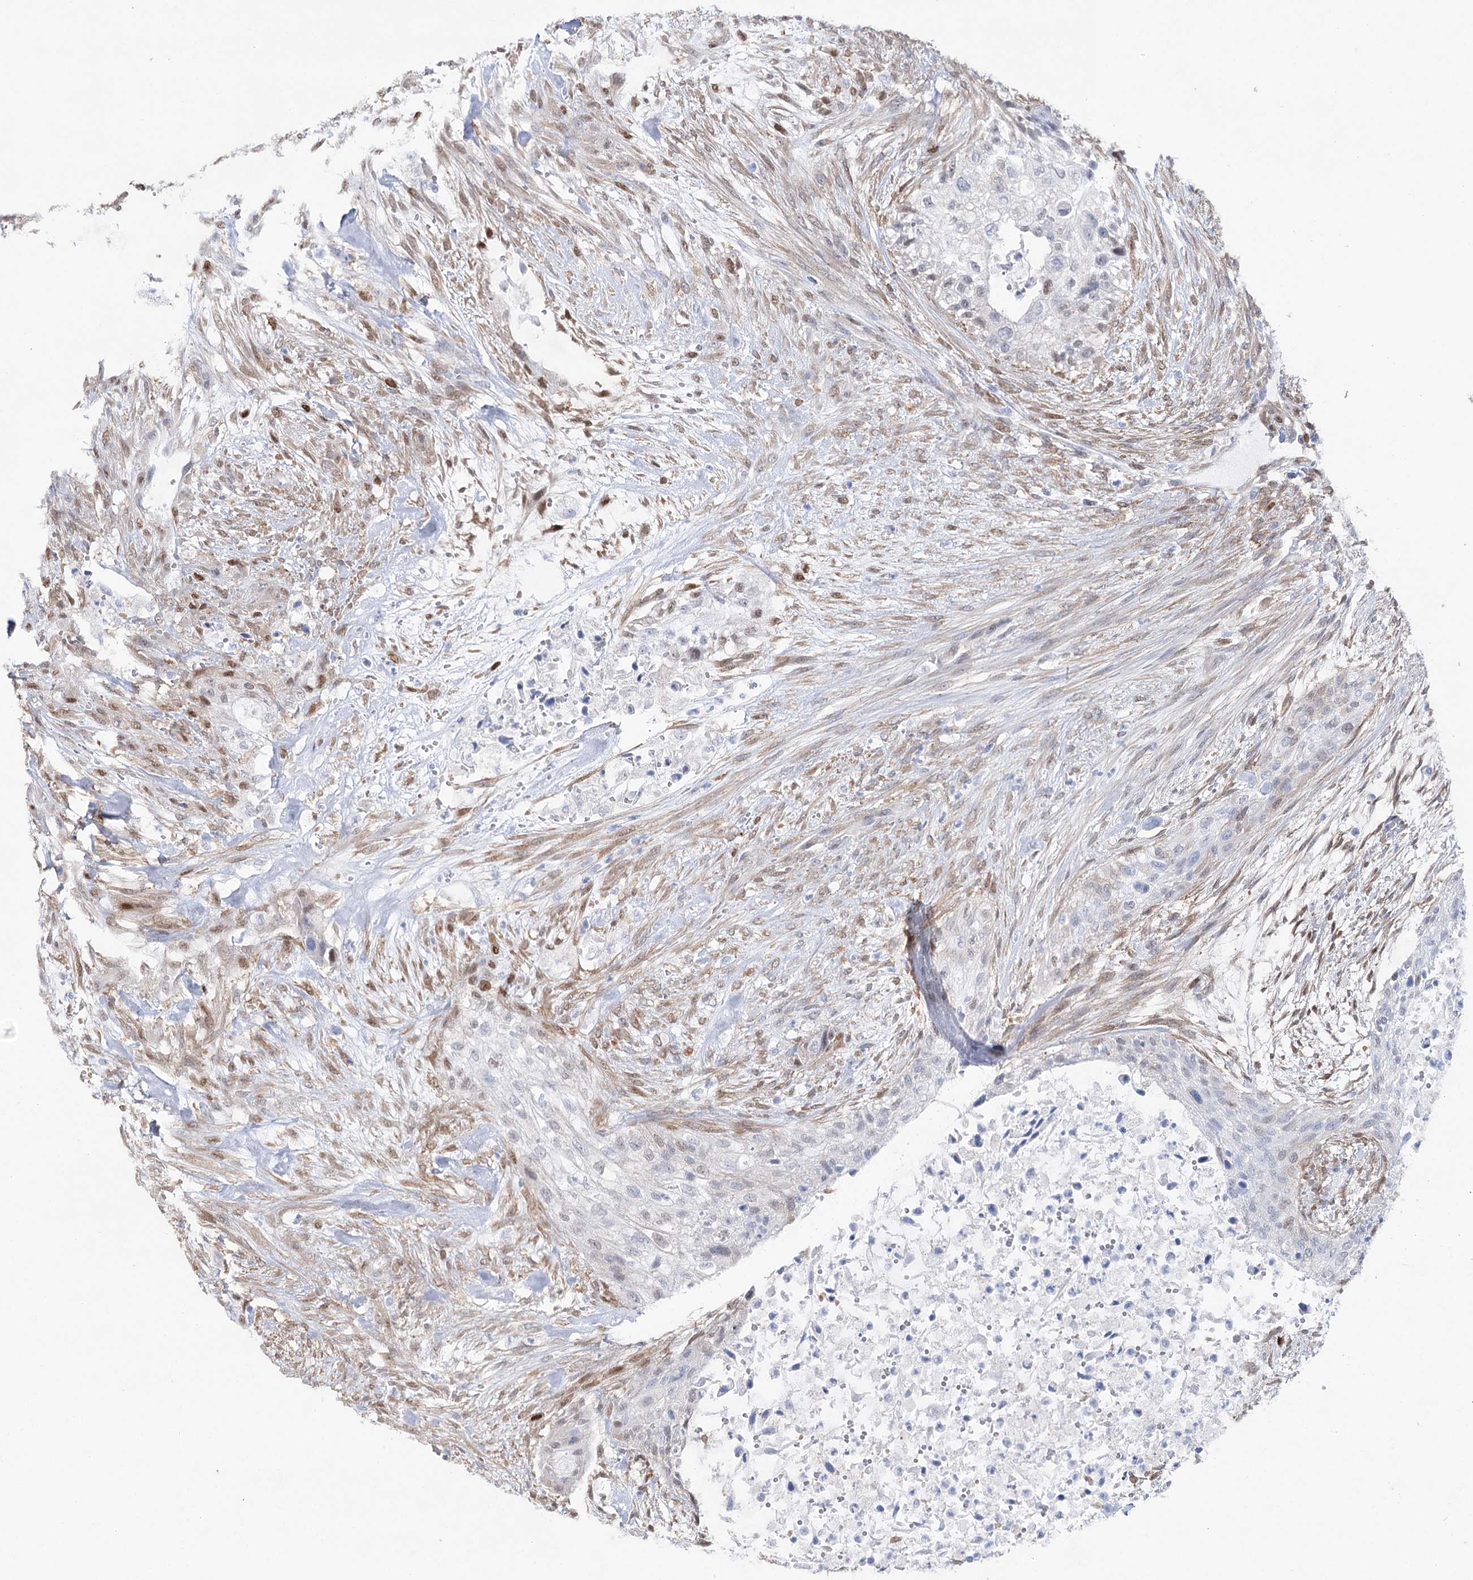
{"staining": {"intensity": "moderate", "quantity": "<25%", "location": "nuclear"}, "tissue": "urothelial cancer", "cell_type": "Tumor cells", "image_type": "cancer", "snomed": [{"axis": "morphology", "description": "Urothelial carcinoma, High grade"}, {"axis": "topography", "description": "Urinary bladder"}], "caption": "The histopathology image exhibits immunohistochemical staining of high-grade urothelial carcinoma. There is moderate nuclear expression is present in about <25% of tumor cells. (IHC, brightfield microscopy, high magnification).", "gene": "UGDH", "patient": {"sex": "male", "age": 35}}